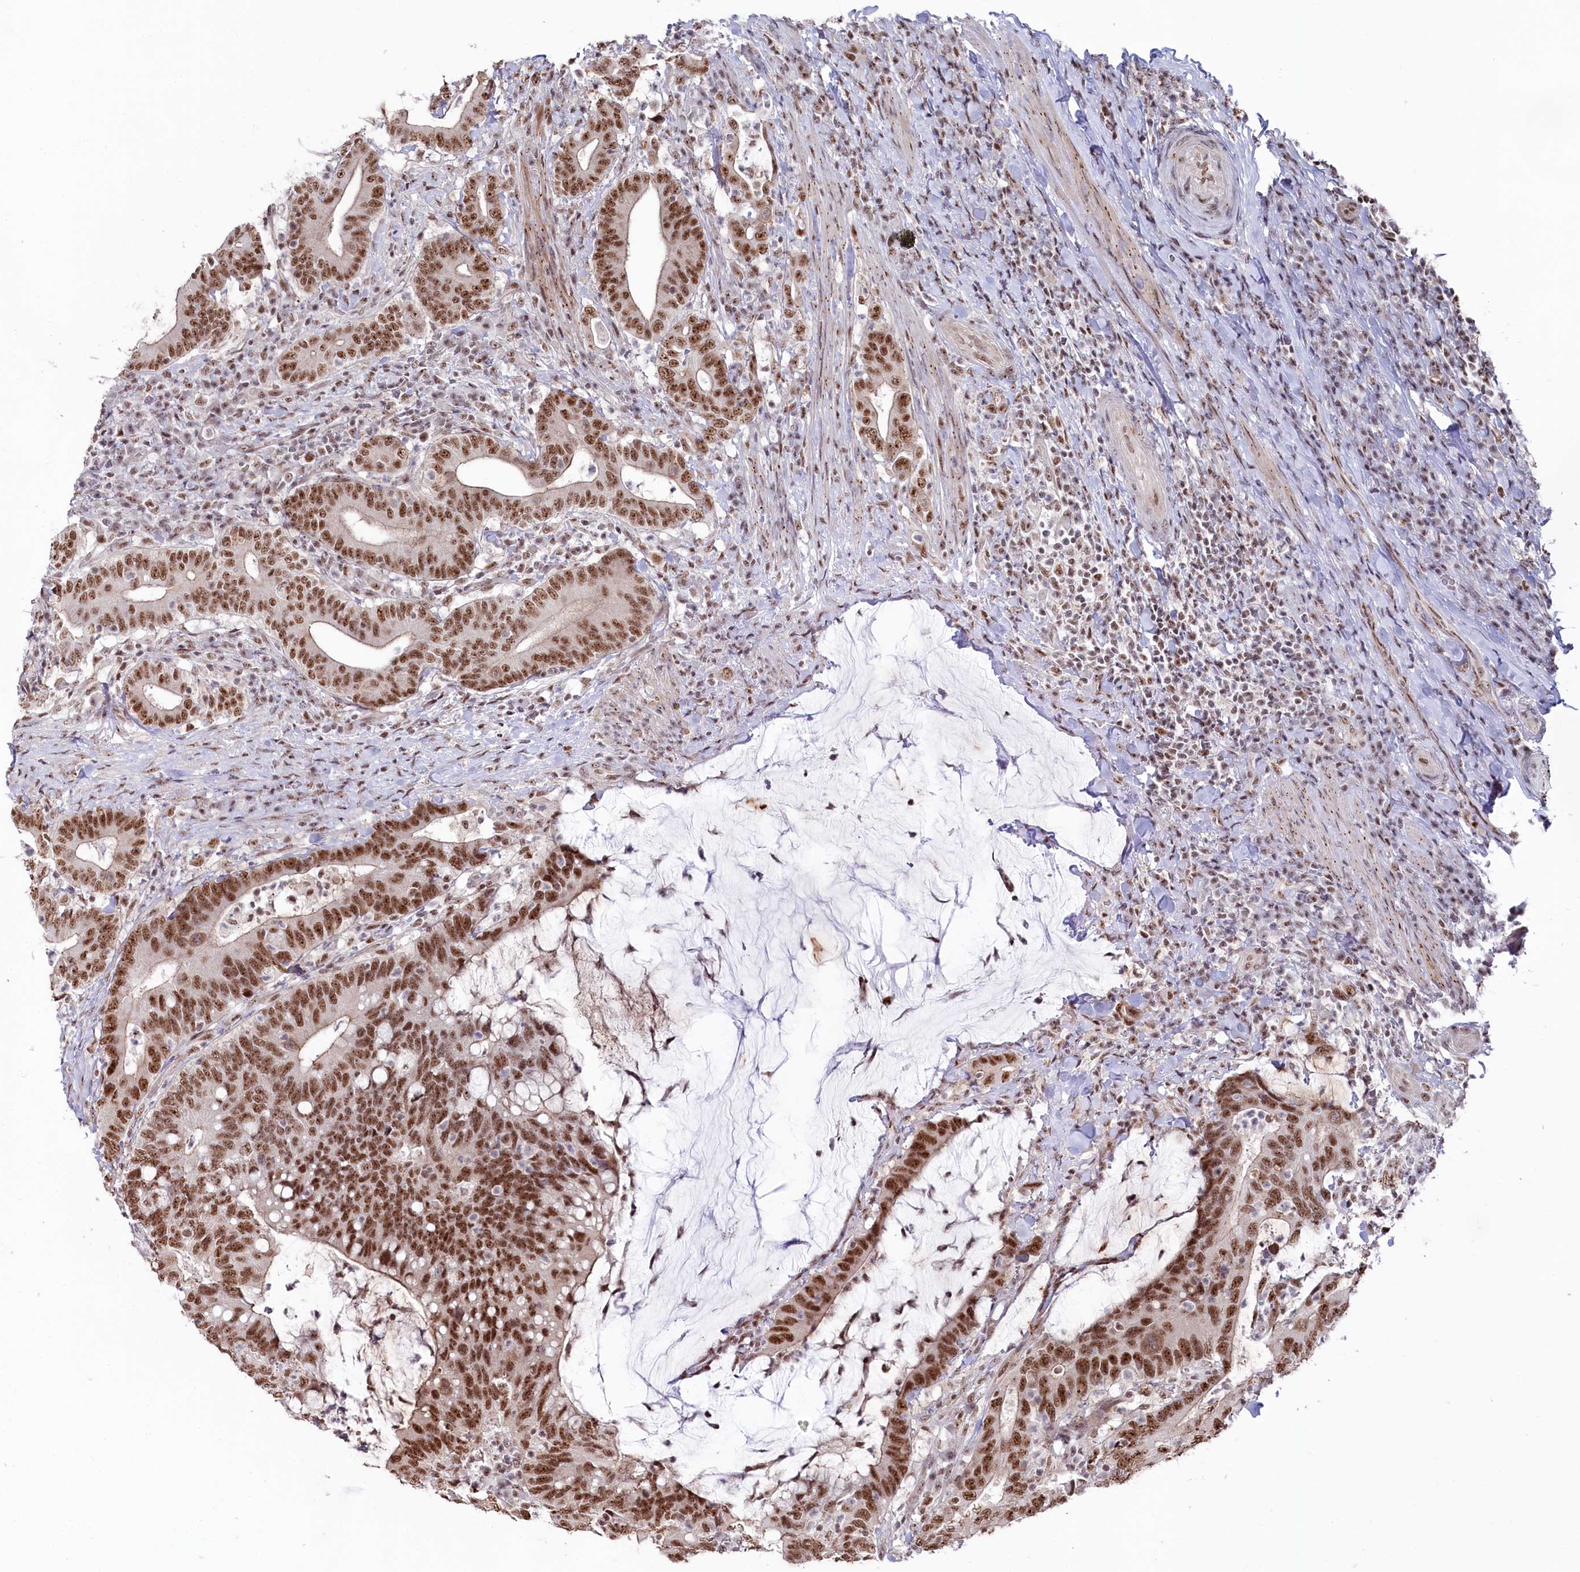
{"staining": {"intensity": "moderate", "quantity": ">75%", "location": "nuclear"}, "tissue": "colorectal cancer", "cell_type": "Tumor cells", "image_type": "cancer", "snomed": [{"axis": "morphology", "description": "Adenocarcinoma, NOS"}, {"axis": "topography", "description": "Colon"}], "caption": "This photomicrograph demonstrates immunohistochemistry staining of colorectal cancer (adenocarcinoma), with medium moderate nuclear staining in approximately >75% of tumor cells.", "gene": "POLR2H", "patient": {"sex": "female", "age": 66}}